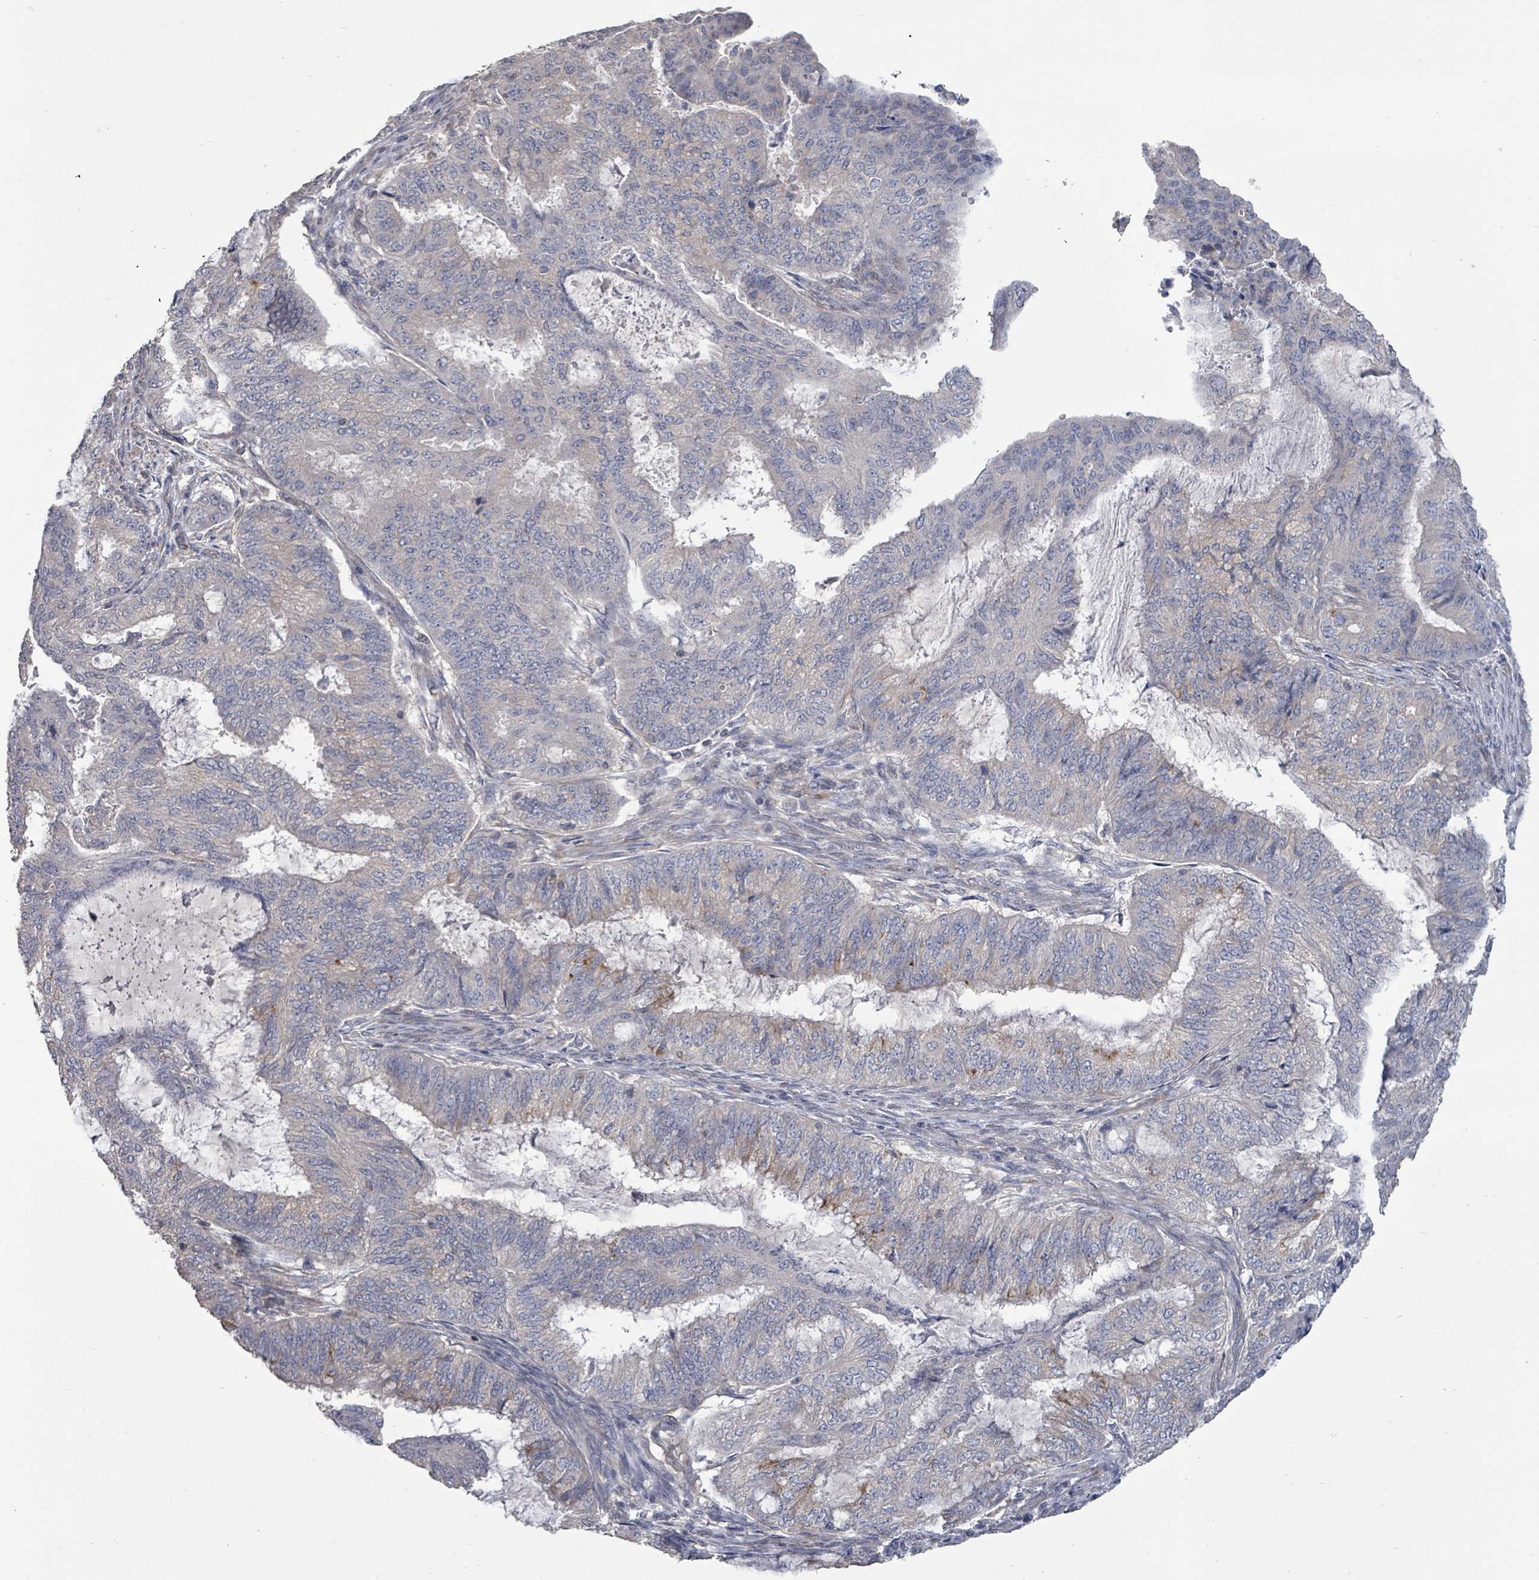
{"staining": {"intensity": "moderate", "quantity": "<25%", "location": "cytoplasmic/membranous"}, "tissue": "endometrial cancer", "cell_type": "Tumor cells", "image_type": "cancer", "snomed": [{"axis": "morphology", "description": "Adenocarcinoma, NOS"}, {"axis": "topography", "description": "Endometrium"}], "caption": "Endometrial cancer tissue exhibits moderate cytoplasmic/membranous expression in about <25% of tumor cells, visualized by immunohistochemistry.", "gene": "SLC9A7", "patient": {"sex": "female", "age": 51}}